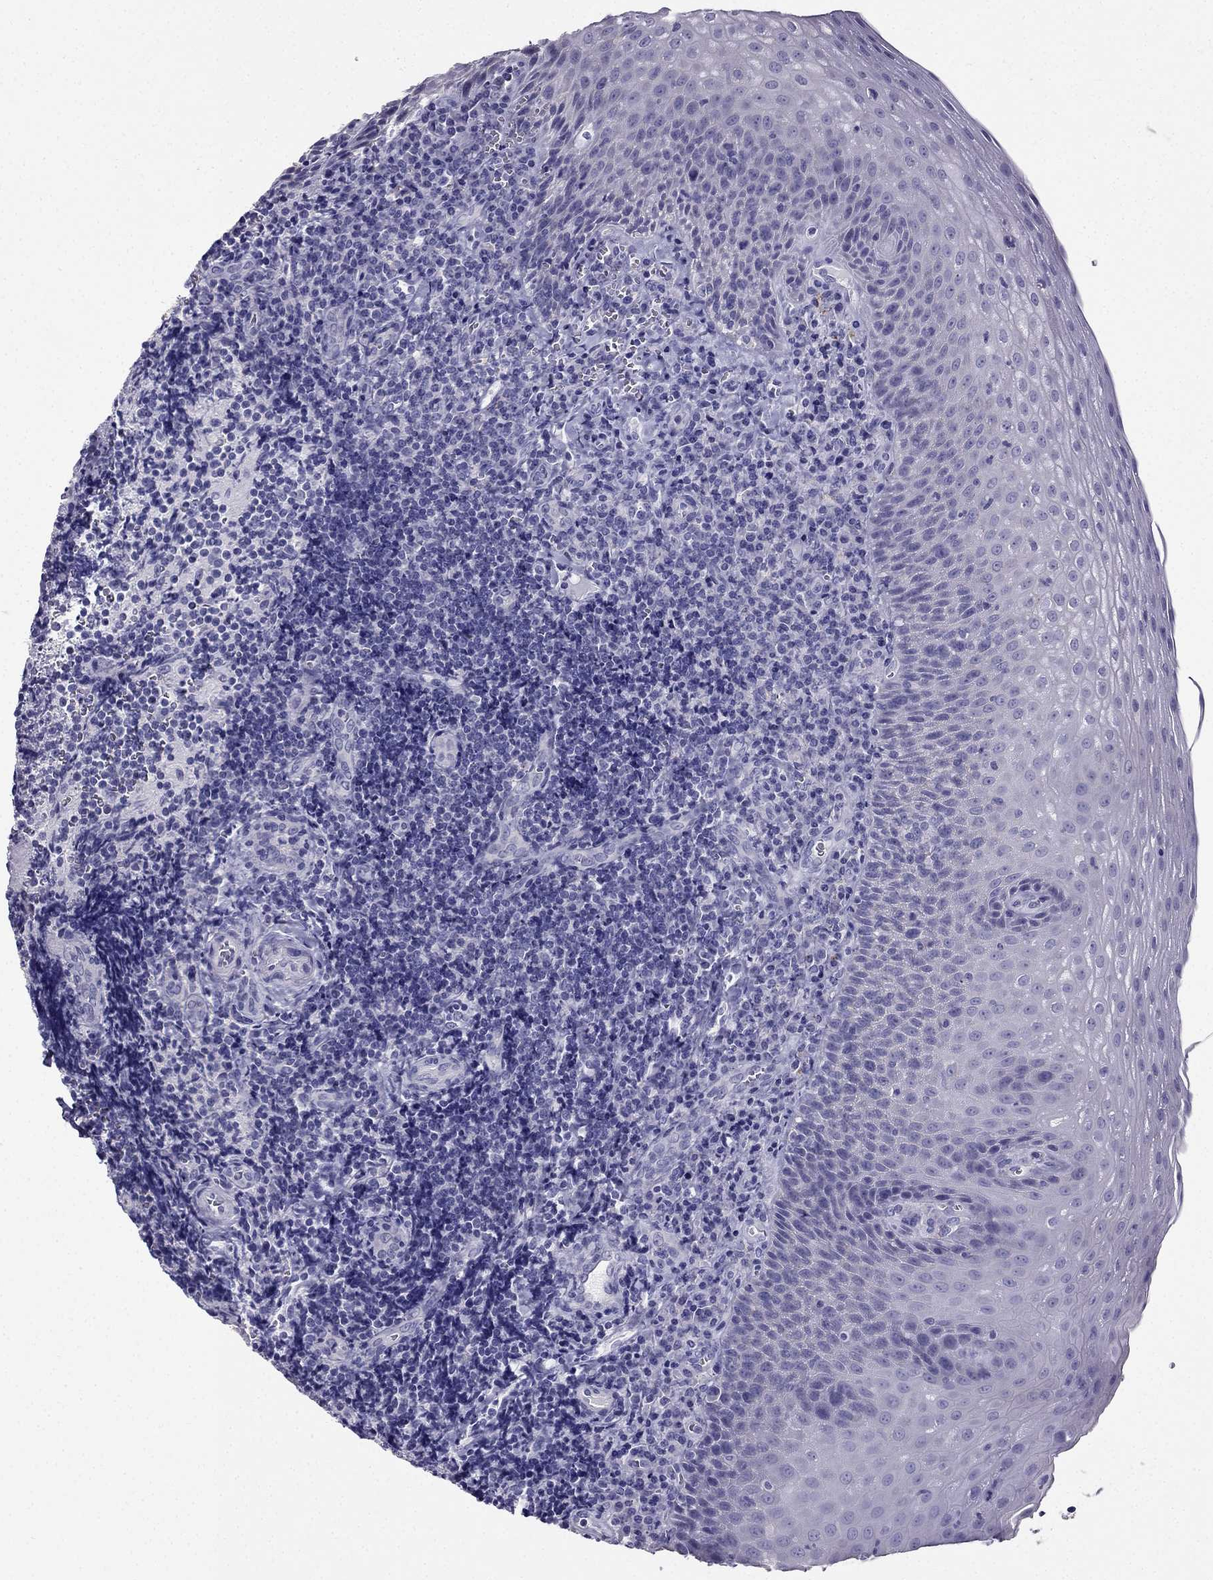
{"staining": {"intensity": "negative", "quantity": "none", "location": "none"}, "tissue": "tonsil", "cell_type": "Germinal center cells", "image_type": "normal", "snomed": [{"axis": "morphology", "description": "Normal tissue, NOS"}, {"axis": "morphology", "description": "Inflammation, NOS"}, {"axis": "topography", "description": "Tonsil"}], "caption": "The immunohistochemistry (IHC) micrograph has no significant positivity in germinal center cells of tonsil. Brightfield microscopy of immunohistochemistry (IHC) stained with DAB (brown) and hematoxylin (blue), captured at high magnification.", "gene": "PTH", "patient": {"sex": "female", "age": 31}}